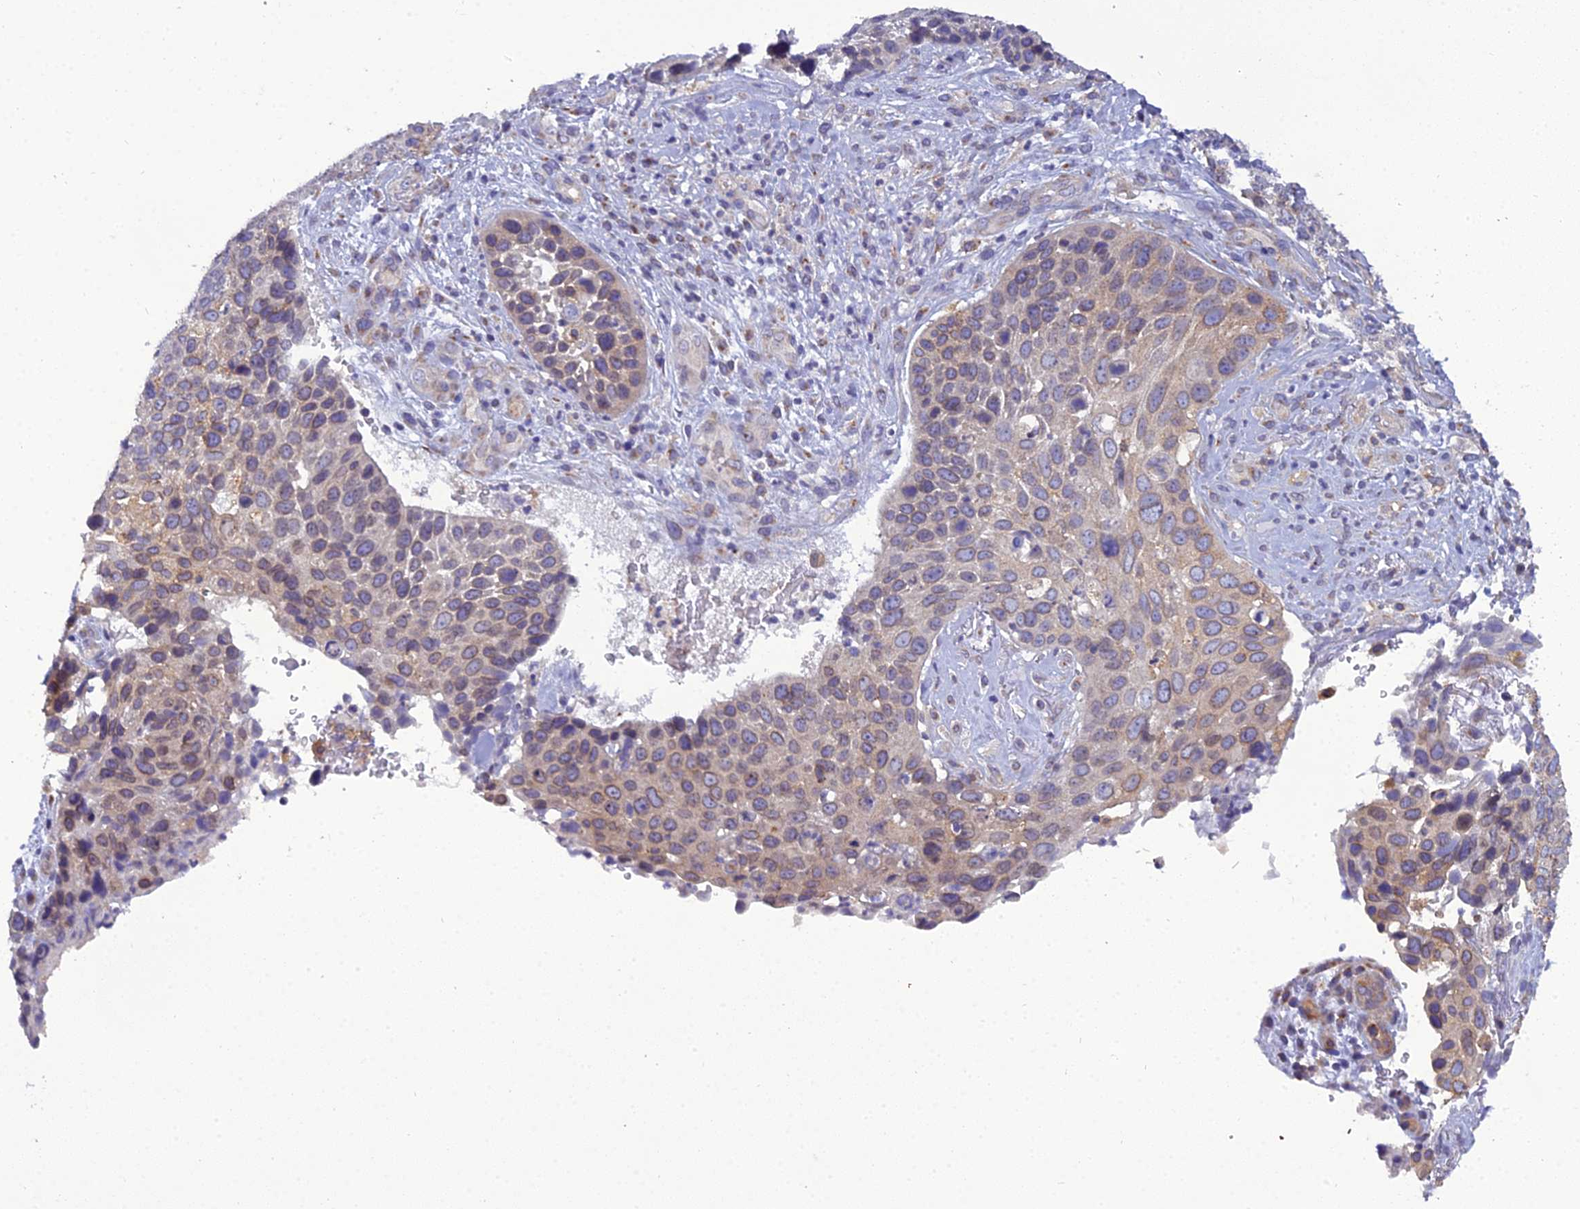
{"staining": {"intensity": "weak", "quantity": "25%-75%", "location": "cytoplasmic/membranous"}, "tissue": "skin cancer", "cell_type": "Tumor cells", "image_type": "cancer", "snomed": [{"axis": "morphology", "description": "Basal cell carcinoma"}, {"axis": "topography", "description": "Skin"}], "caption": "Protein staining reveals weak cytoplasmic/membranous staining in approximately 25%-75% of tumor cells in basal cell carcinoma (skin). (DAB (3,3'-diaminobenzidine) IHC, brown staining for protein, blue staining for nuclei).", "gene": "GOLPH3", "patient": {"sex": "female", "age": 74}}